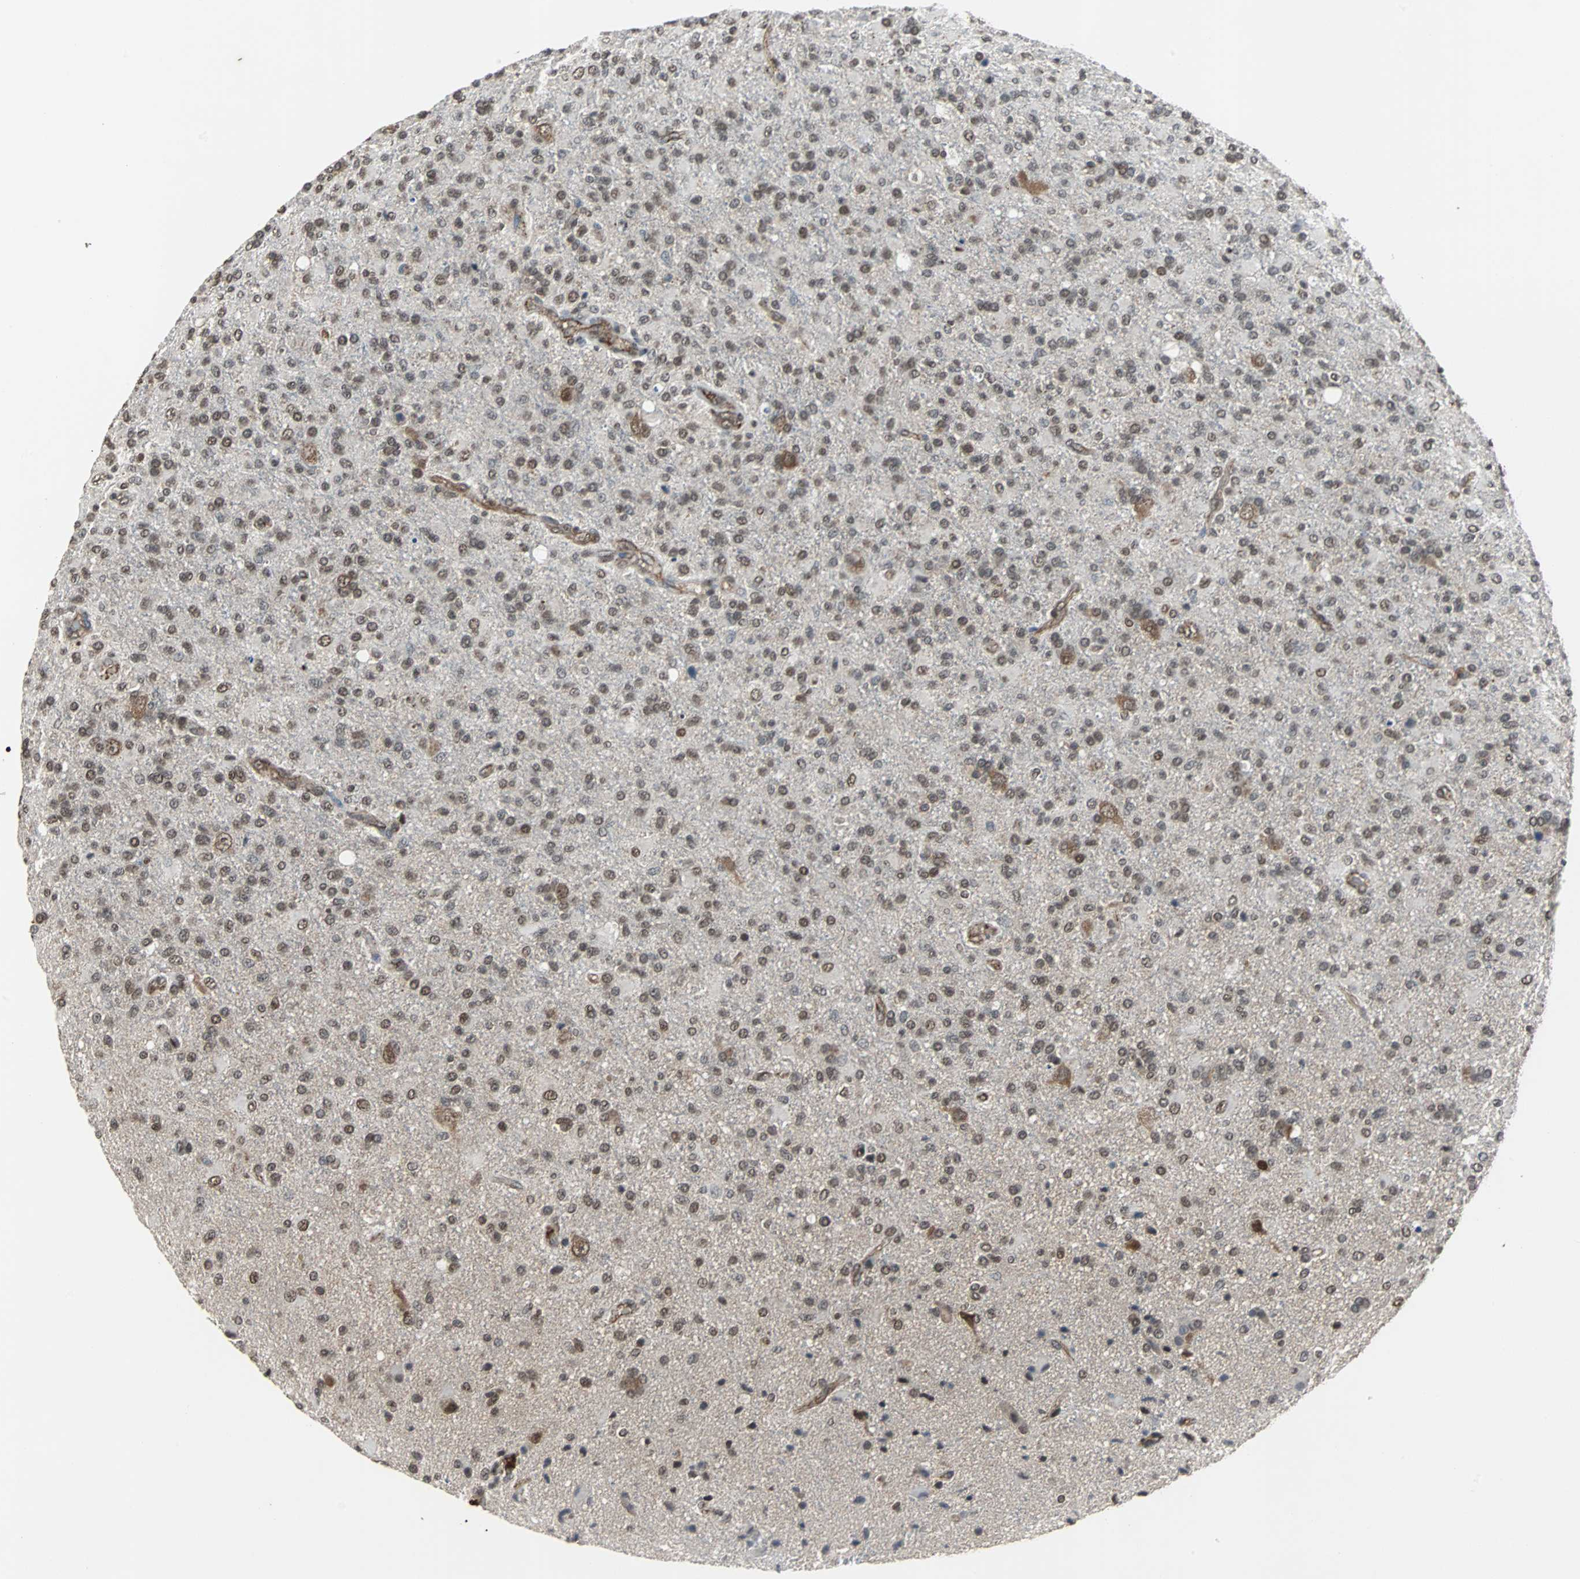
{"staining": {"intensity": "weak", "quantity": ">75%", "location": "cytoplasmic/membranous"}, "tissue": "glioma", "cell_type": "Tumor cells", "image_type": "cancer", "snomed": [{"axis": "morphology", "description": "Glioma, malignant, High grade"}, {"axis": "topography", "description": "Brain"}], "caption": "This image shows IHC staining of human high-grade glioma (malignant), with low weak cytoplasmic/membranous positivity in about >75% of tumor cells.", "gene": "LSR", "patient": {"sex": "male", "age": 71}}